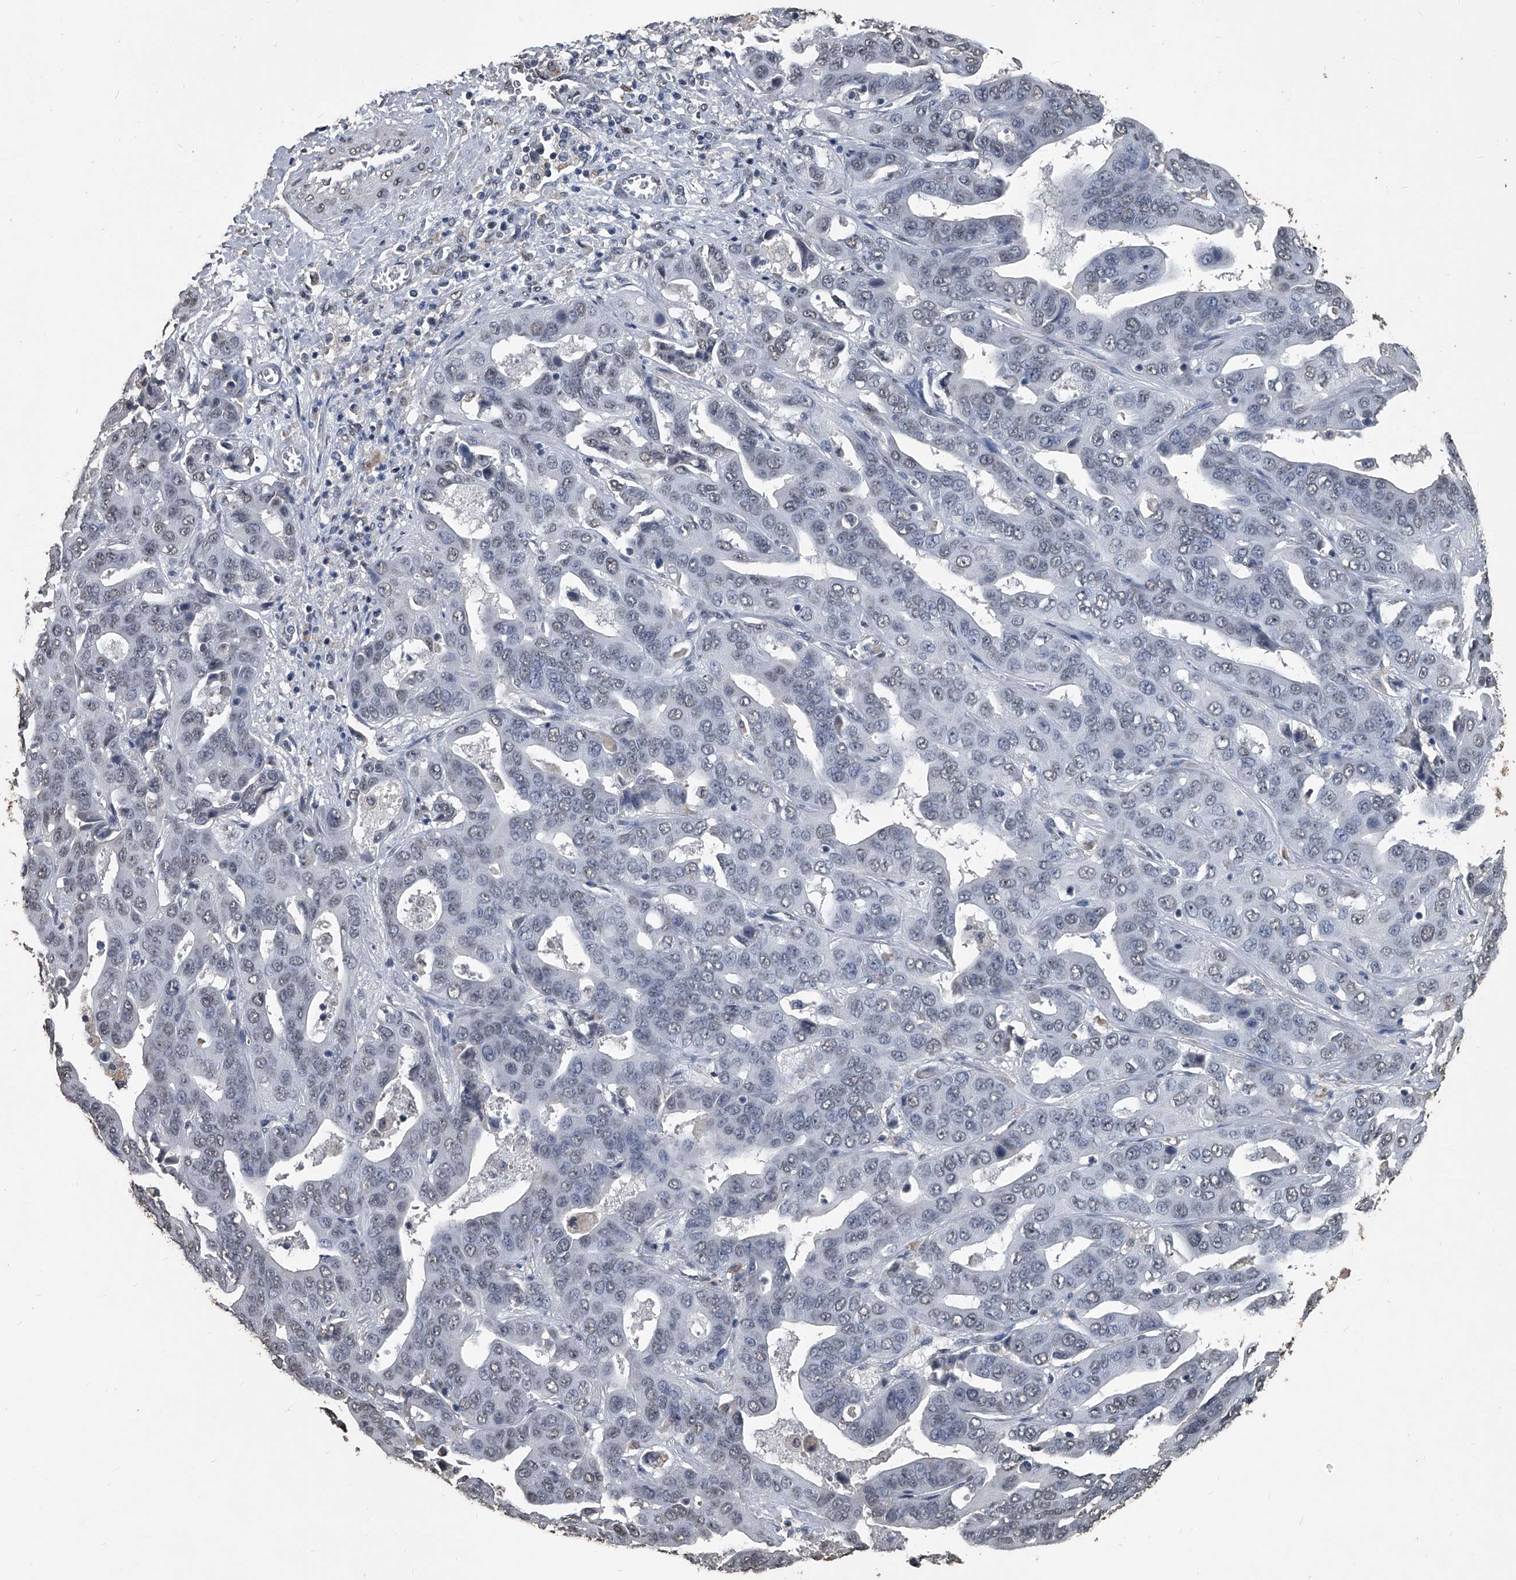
{"staining": {"intensity": "negative", "quantity": "none", "location": "none"}, "tissue": "liver cancer", "cell_type": "Tumor cells", "image_type": "cancer", "snomed": [{"axis": "morphology", "description": "Cholangiocarcinoma"}, {"axis": "topography", "description": "Liver"}], "caption": "IHC of human liver cancer displays no positivity in tumor cells.", "gene": "MATR3", "patient": {"sex": "female", "age": 52}}